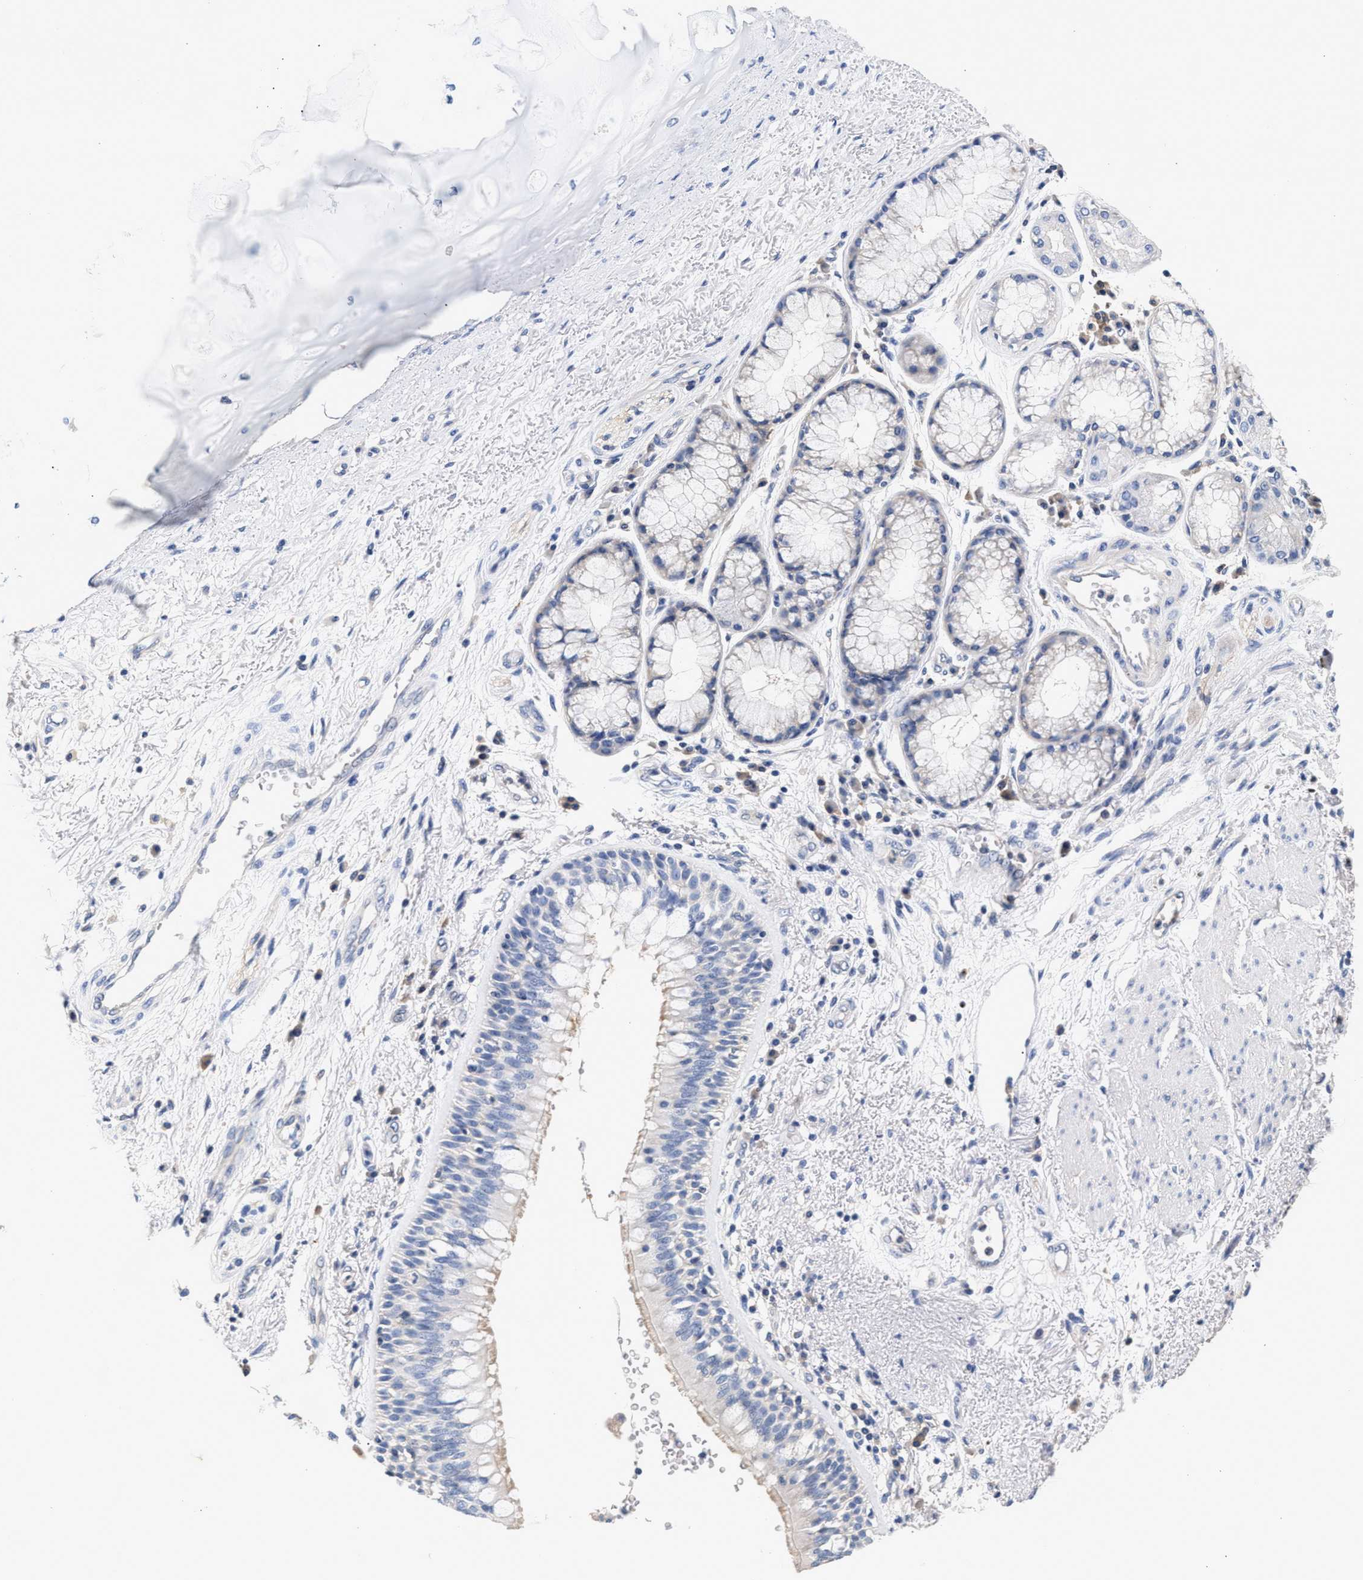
{"staining": {"intensity": "negative", "quantity": "none", "location": "none"}, "tissue": "bronchus", "cell_type": "Respiratory epithelial cells", "image_type": "normal", "snomed": [{"axis": "morphology", "description": "Normal tissue, NOS"}, {"axis": "morphology", "description": "Adenocarcinoma, NOS"}, {"axis": "morphology", "description": "Adenocarcinoma, metastatic, NOS"}, {"axis": "topography", "description": "Lymph node"}, {"axis": "topography", "description": "Bronchus"}, {"axis": "topography", "description": "Lung"}], "caption": "Immunohistochemical staining of normal bronchus demonstrates no significant expression in respiratory epithelial cells.", "gene": "GNAI3", "patient": {"sex": "female", "age": 54}}